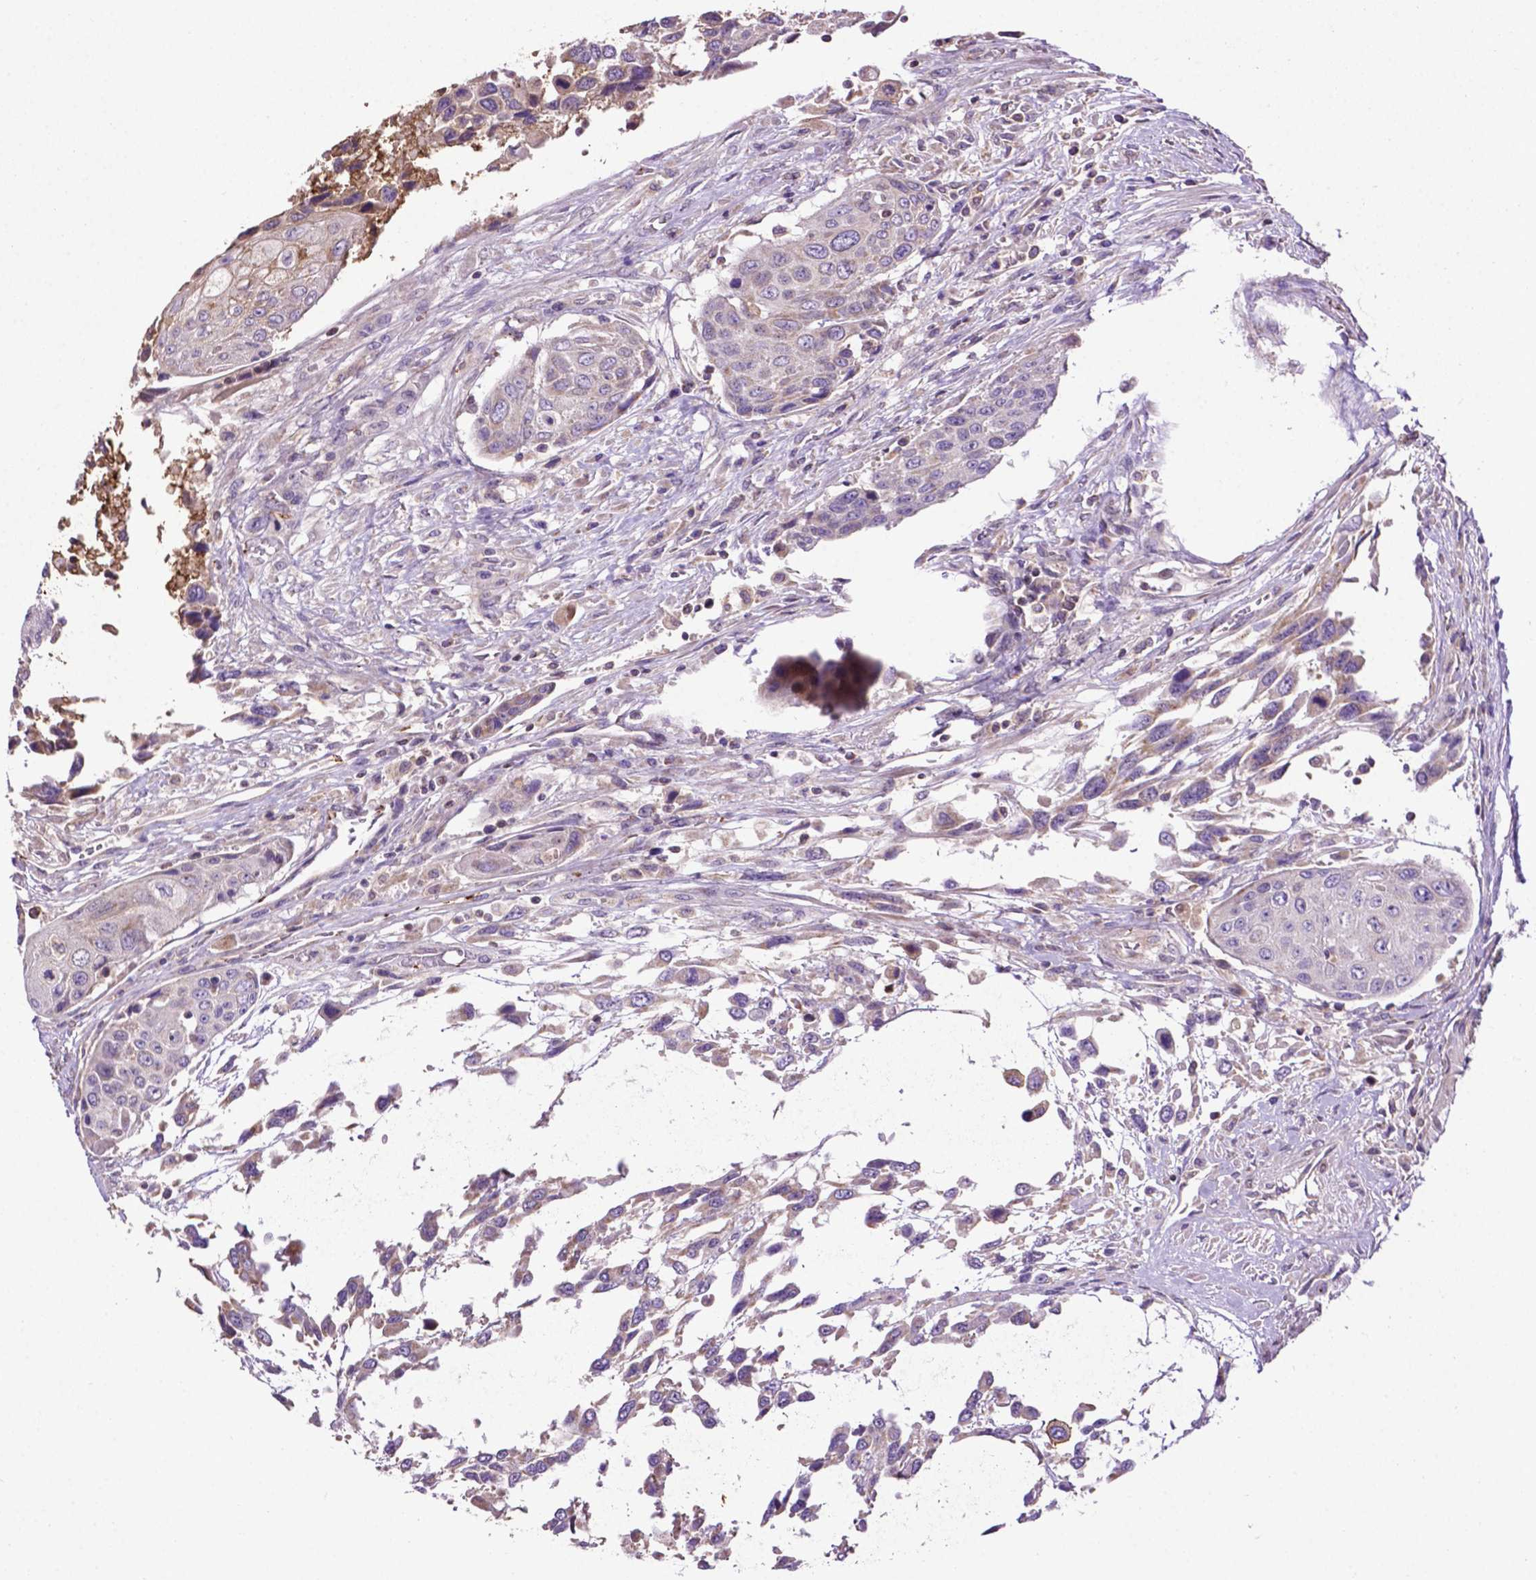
{"staining": {"intensity": "strong", "quantity": "25%-75%", "location": "cytoplasmic/membranous"}, "tissue": "urothelial cancer", "cell_type": "Tumor cells", "image_type": "cancer", "snomed": [{"axis": "morphology", "description": "Urothelial carcinoma, High grade"}, {"axis": "topography", "description": "Urinary bladder"}], "caption": "Immunohistochemistry (DAB (3,3'-diaminobenzidine)) staining of human urothelial carcinoma (high-grade) shows strong cytoplasmic/membranous protein positivity in about 25%-75% of tumor cells. (DAB IHC, brown staining for protein, blue staining for nuclei).", "gene": "SPNS2", "patient": {"sex": "female", "age": 70}}